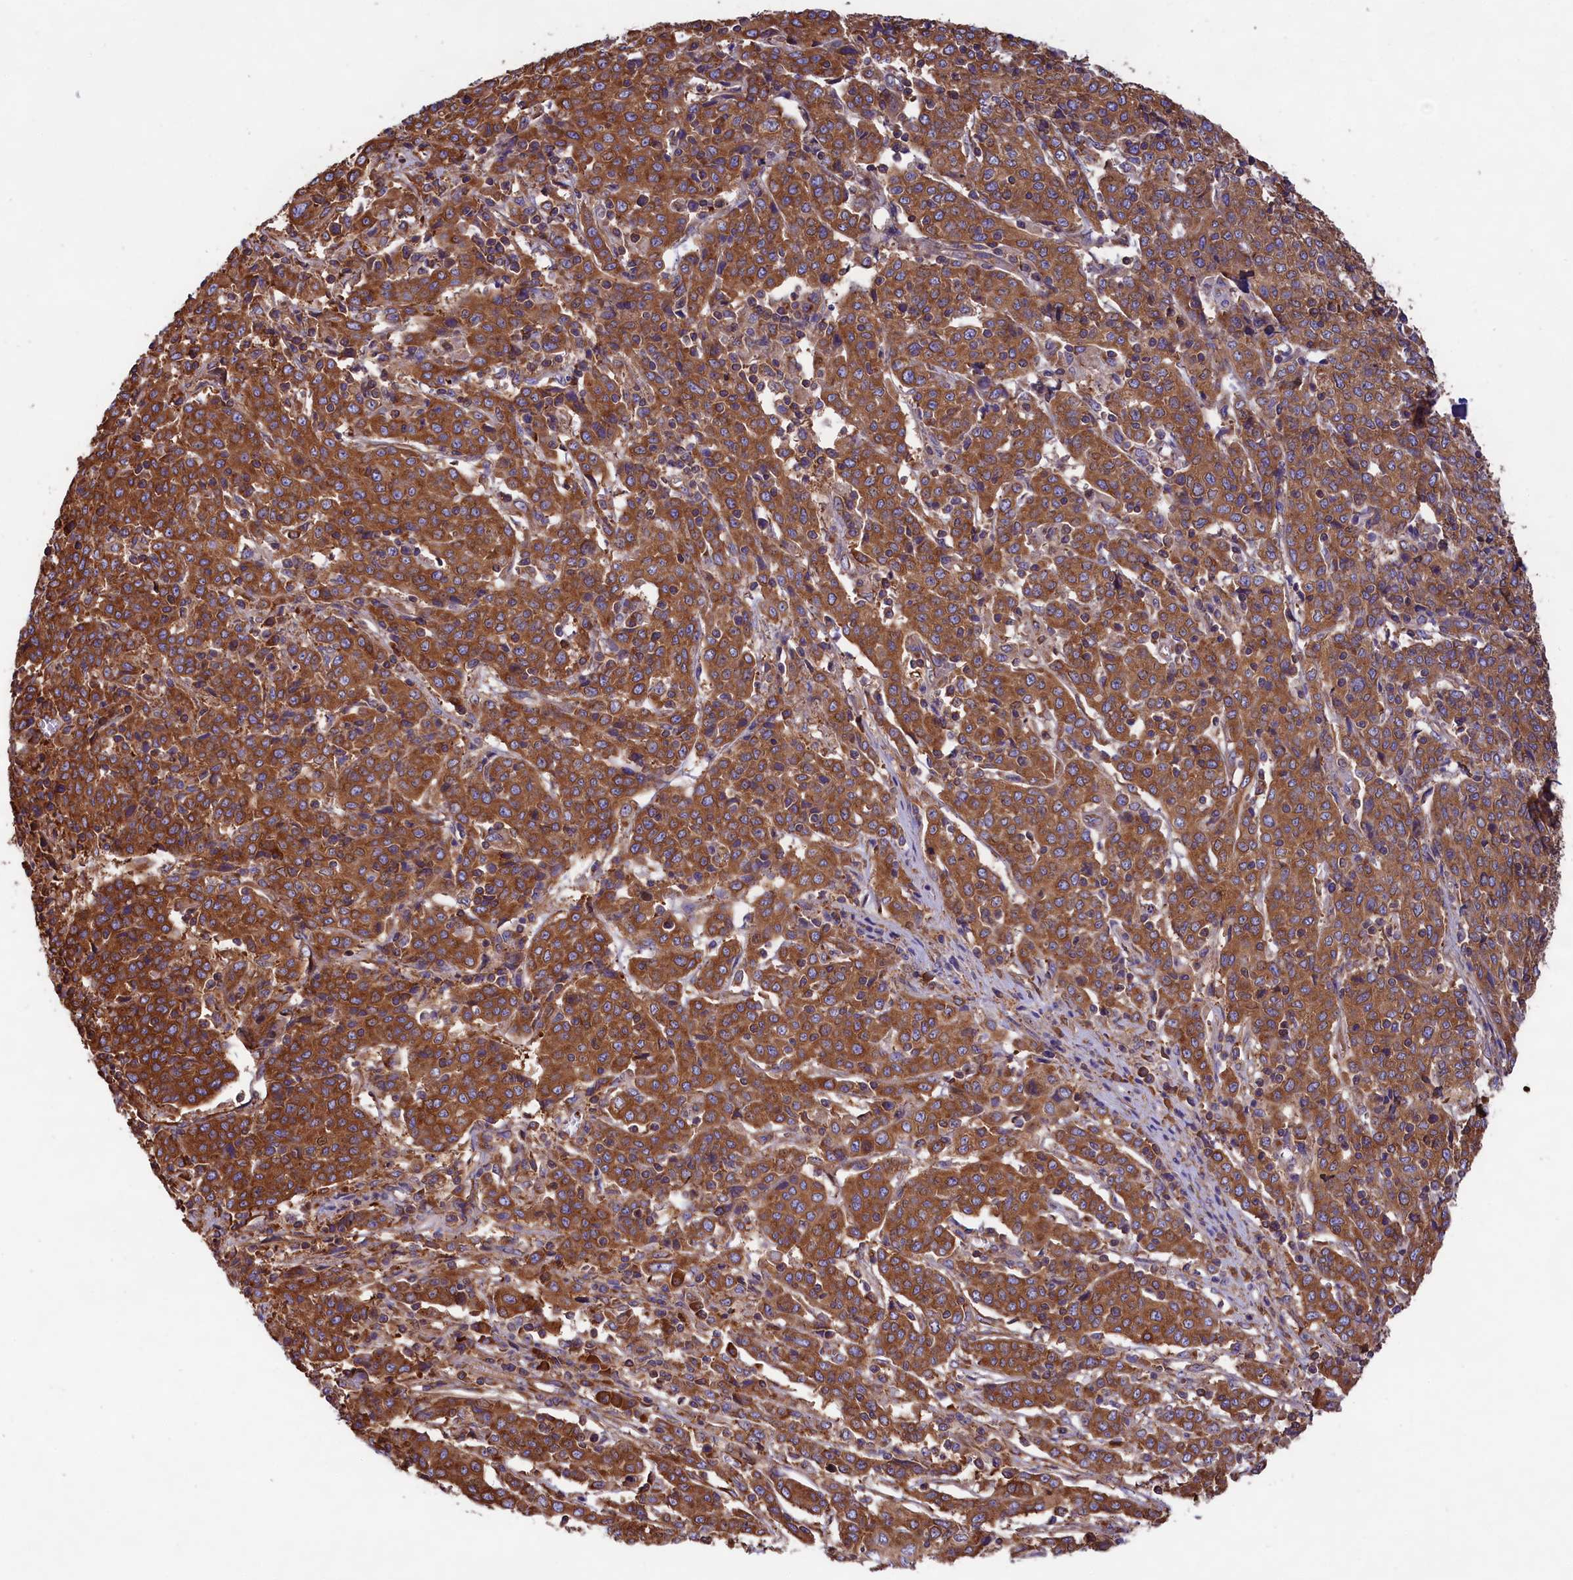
{"staining": {"intensity": "strong", "quantity": ">75%", "location": "cytoplasmic/membranous"}, "tissue": "cervical cancer", "cell_type": "Tumor cells", "image_type": "cancer", "snomed": [{"axis": "morphology", "description": "Squamous cell carcinoma, NOS"}, {"axis": "topography", "description": "Cervix"}], "caption": "The micrograph exhibits immunohistochemical staining of cervical cancer. There is strong cytoplasmic/membranous expression is identified in about >75% of tumor cells. (Stains: DAB in brown, nuclei in blue, Microscopy: brightfield microscopy at high magnification).", "gene": "GYS1", "patient": {"sex": "female", "age": 67}}